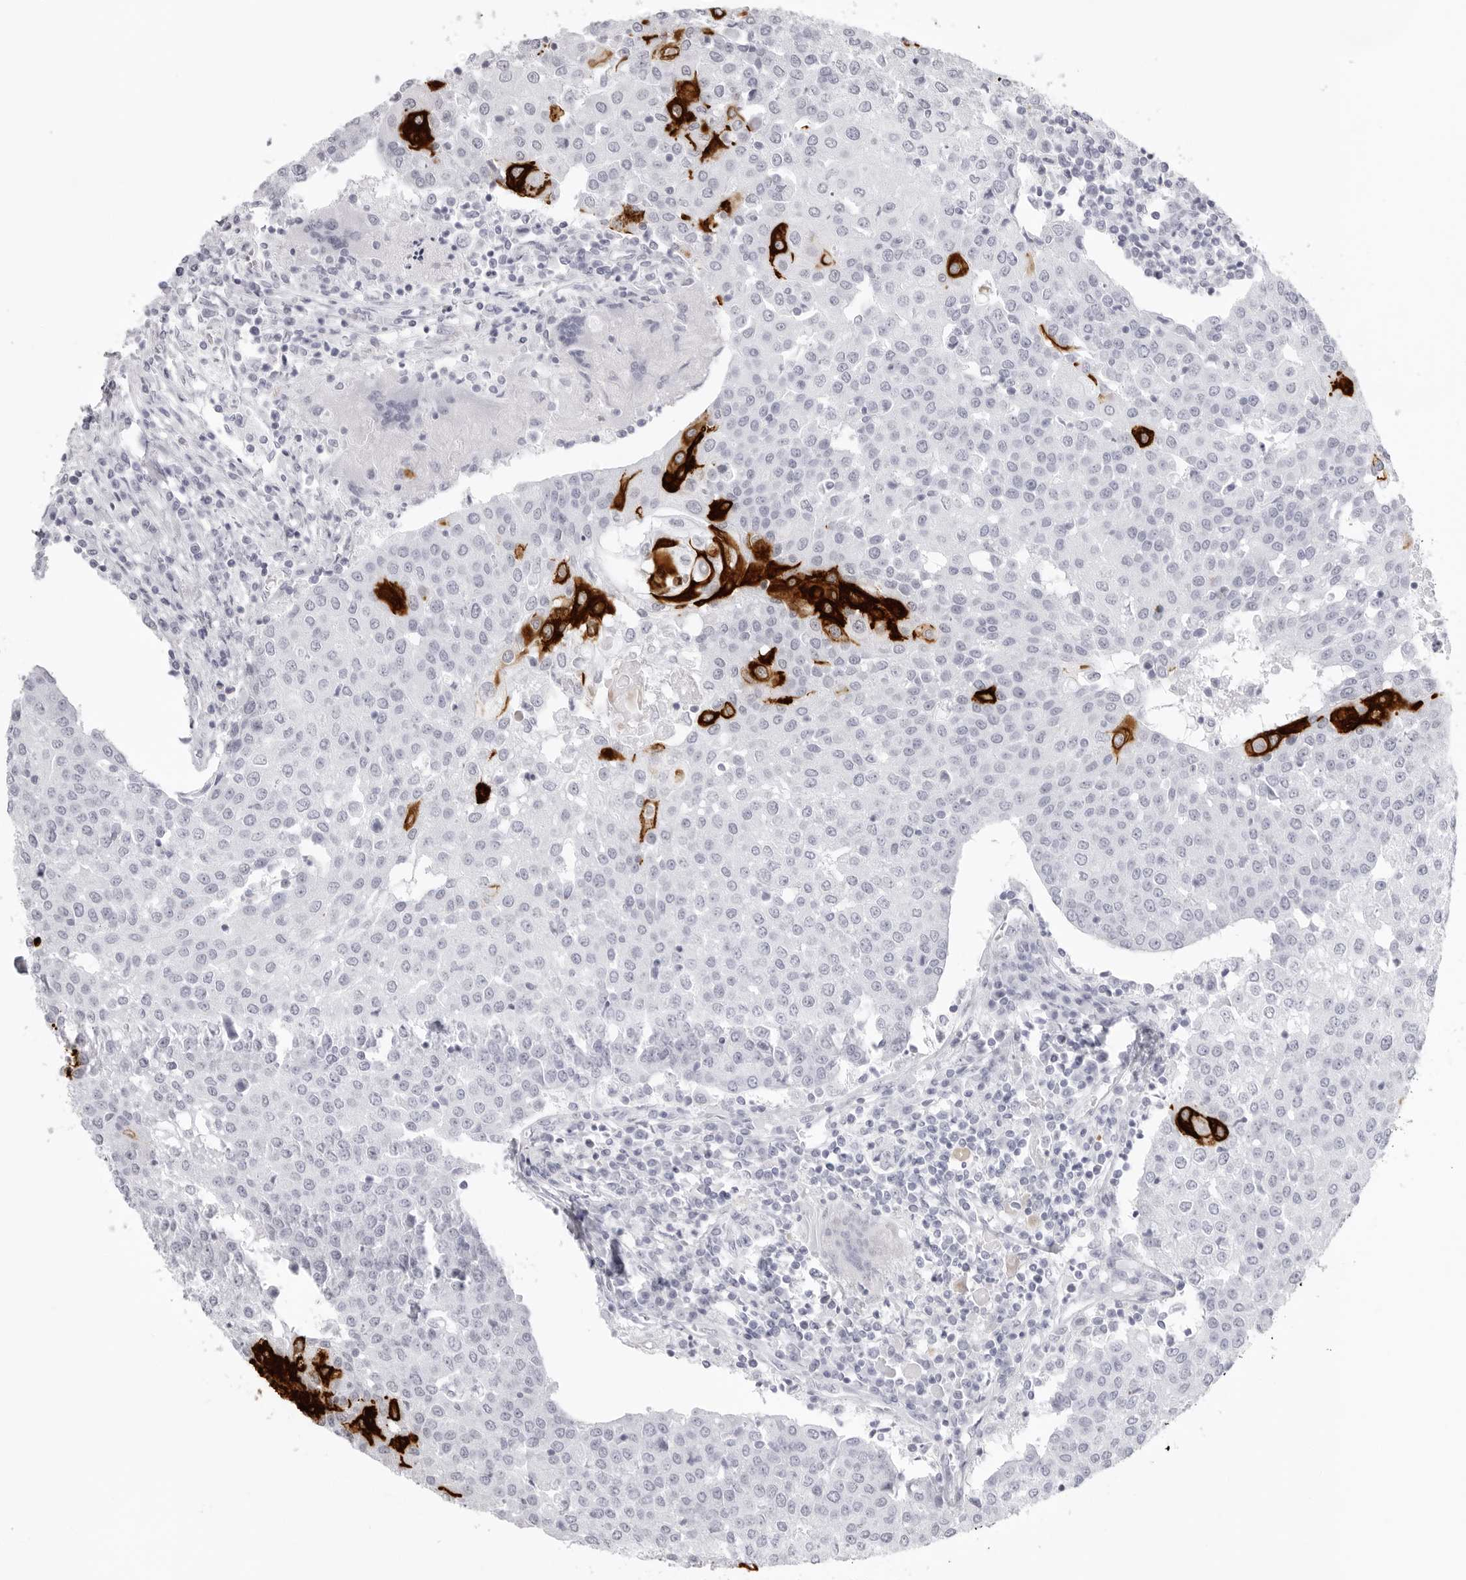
{"staining": {"intensity": "strong", "quantity": "<25%", "location": "cytoplasmic/membranous"}, "tissue": "urothelial cancer", "cell_type": "Tumor cells", "image_type": "cancer", "snomed": [{"axis": "morphology", "description": "Urothelial carcinoma, High grade"}, {"axis": "topography", "description": "Urinary bladder"}], "caption": "High-grade urothelial carcinoma was stained to show a protein in brown. There is medium levels of strong cytoplasmic/membranous staining in about <25% of tumor cells. (brown staining indicates protein expression, while blue staining denotes nuclei).", "gene": "KLK9", "patient": {"sex": "female", "age": 85}}